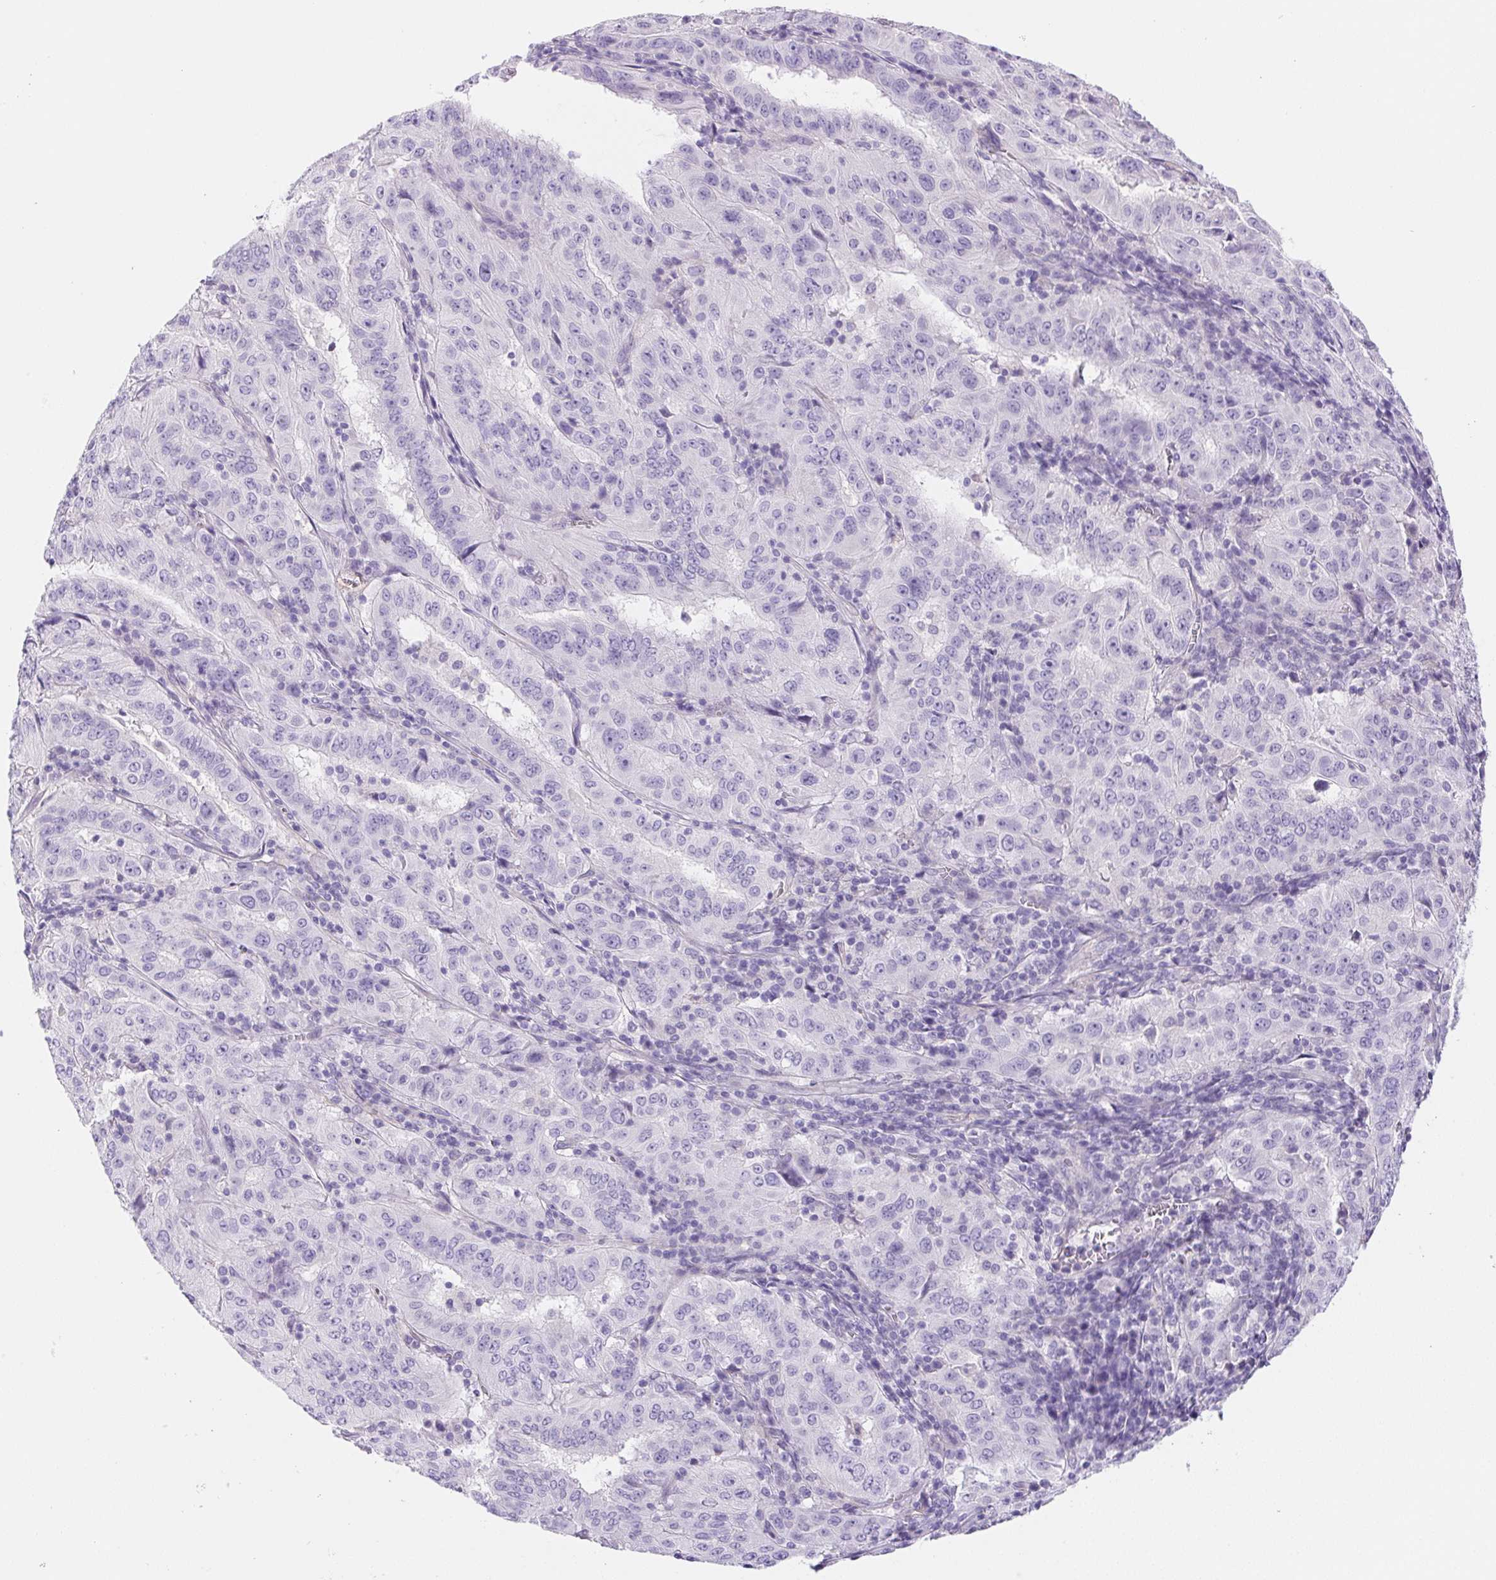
{"staining": {"intensity": "negative", "quantity": "none", "location": "none"}, "tissue": "pancreatic cancer", "cell_type": "Tumor cells", "image_type": "cancer", "snomed": [{"axis": "morphology", "description": "Adenocarcinoma, NOS"}, {"axis": "topography", "description": "Pancreas"}], "caption": "High magnification brightfield microscopy of adenocarcinoma (pancreatic) stained with DAB (3,3'-diaminobenzidine) (brown) and counterstained with hematoxylin (blue): tumor cells show no significant expression.", "gene": "PNLIP", "patient": {"sex": "male", "age": 63}}